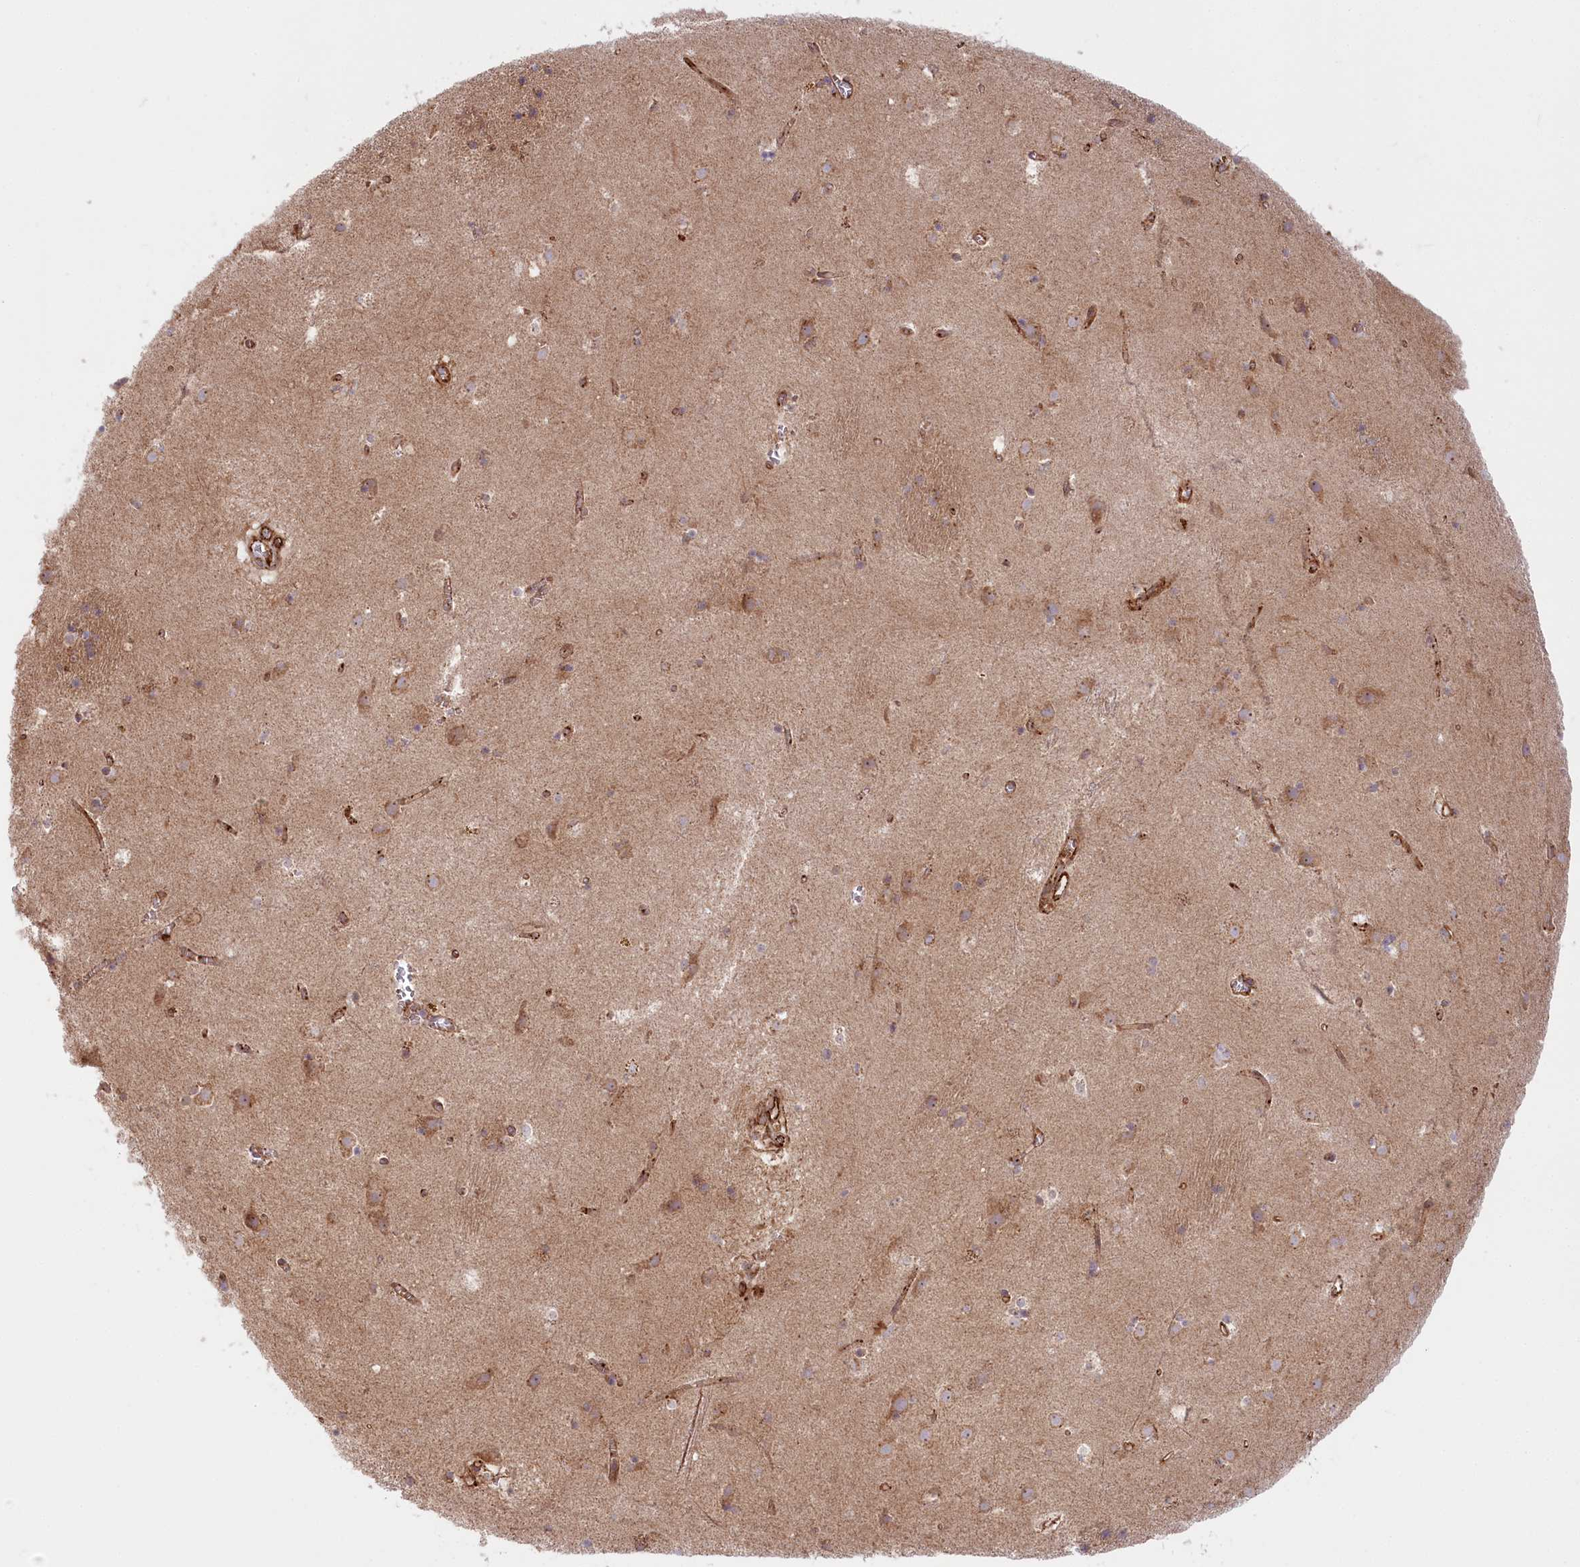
{"staining": {"intensity": "moderate", "quantity": "<25%", "location": "cytoplasmic/membranous"}, "tissue": "caudate", "cell_type": "Glial cells", "image_type": "normal", "snomed": [{"axis": "morphology", "description": "Normal tissue, NOS"}, {"axis": "topography", "description": "Lateral ventricle wall"}], "caption": "Benign caudate demonstrates moderate cytoplasmic/membranous staining in about <25% of glial cells, visualized by immunohistochemistry. (IHC, brightfield microscopy, high magnification).", "gene": "COMMD3", "patient": {"sex": "male", "age": 70}}